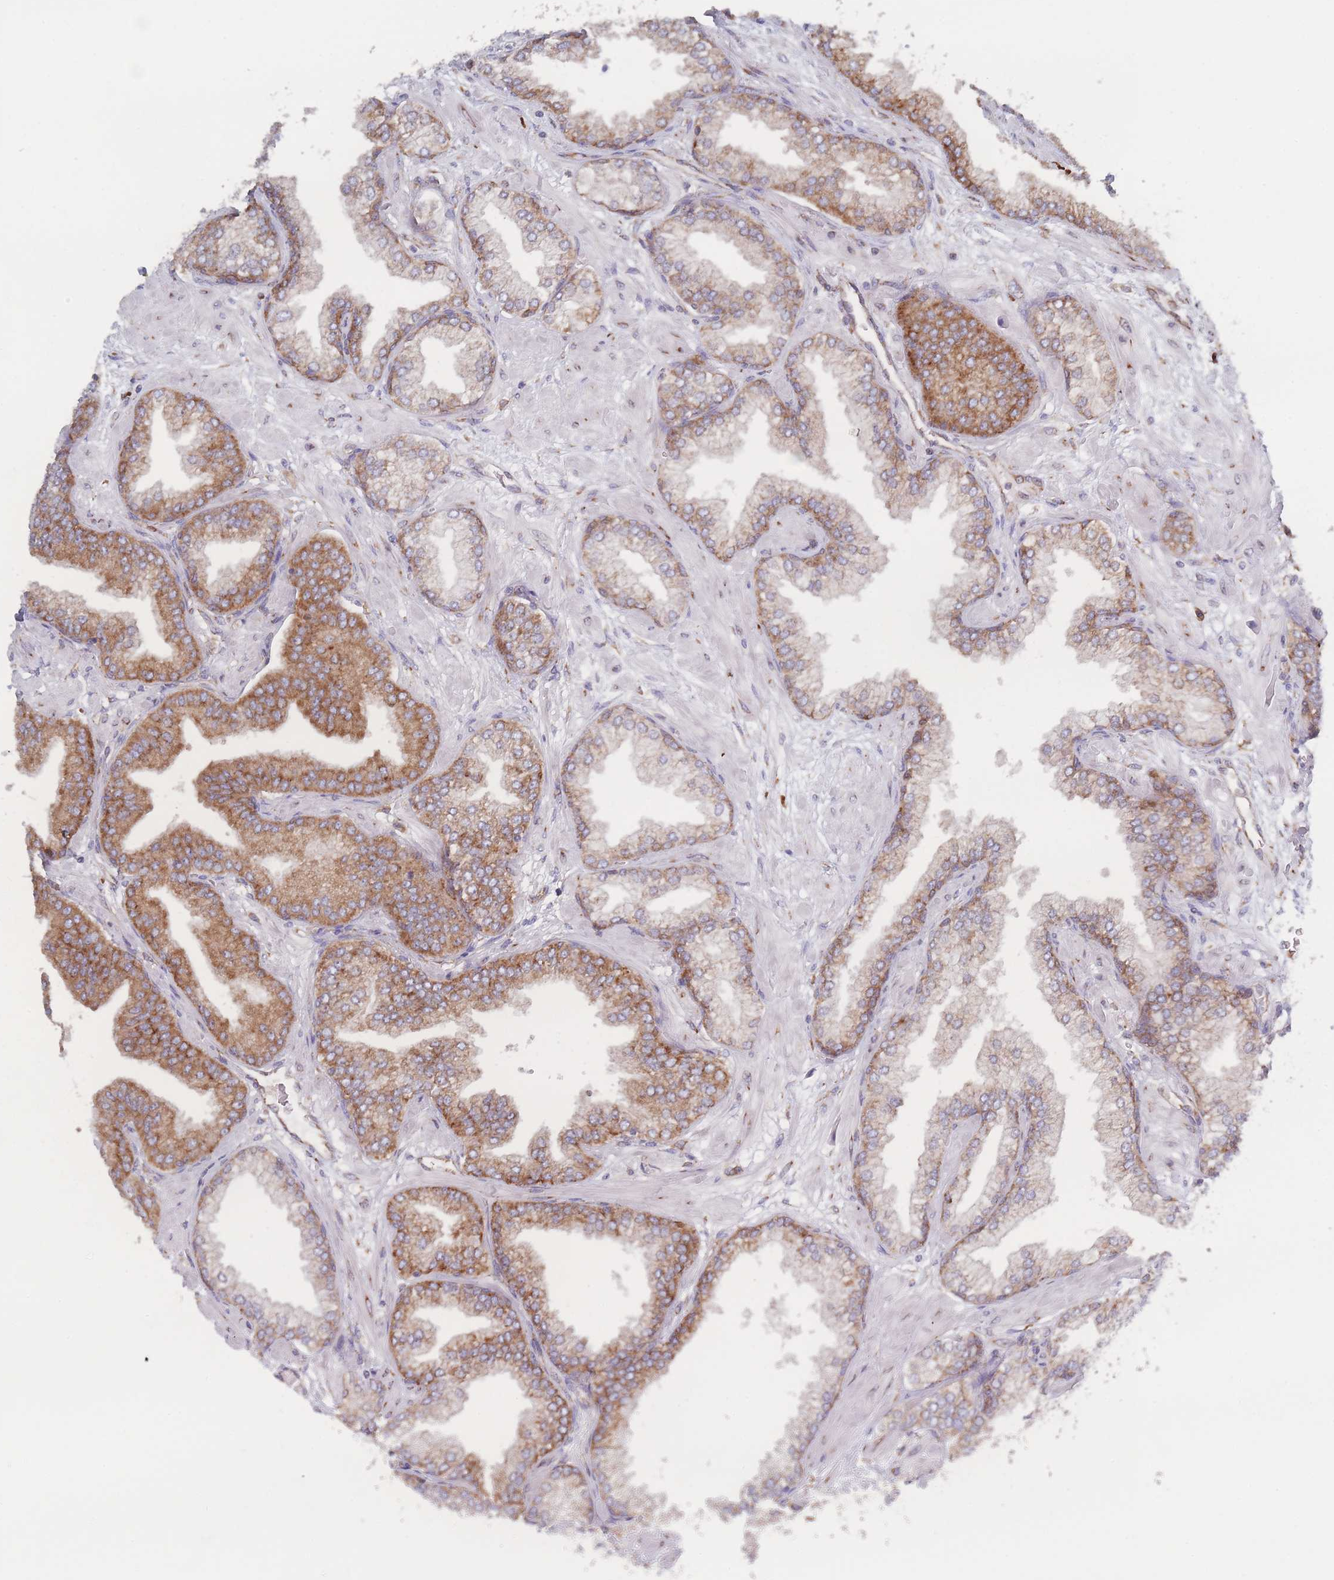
{"staining": {"intensity": "moderate", "quantity": ">75%", "location": "cytoplasmic/membranous"}, "tissue": "prostate cancer", "cell_type": "Tumor cells", "image_type": "cancer", "snomed": [{"axis": "morphology", "description": "Adenocarcinoma, Low grade"}, {"axis": "topography", "description": "Prostate"}], "caption": "Immunohistochemical staining of human prostate low-grade adenocarcinoma exhibits medium levels of moderate cytoplasmic/membranous protein expression in approximately >75% of tumor cells.", "gene": "EEF1B2", "patient": {"sex": "male", "age": 55}}